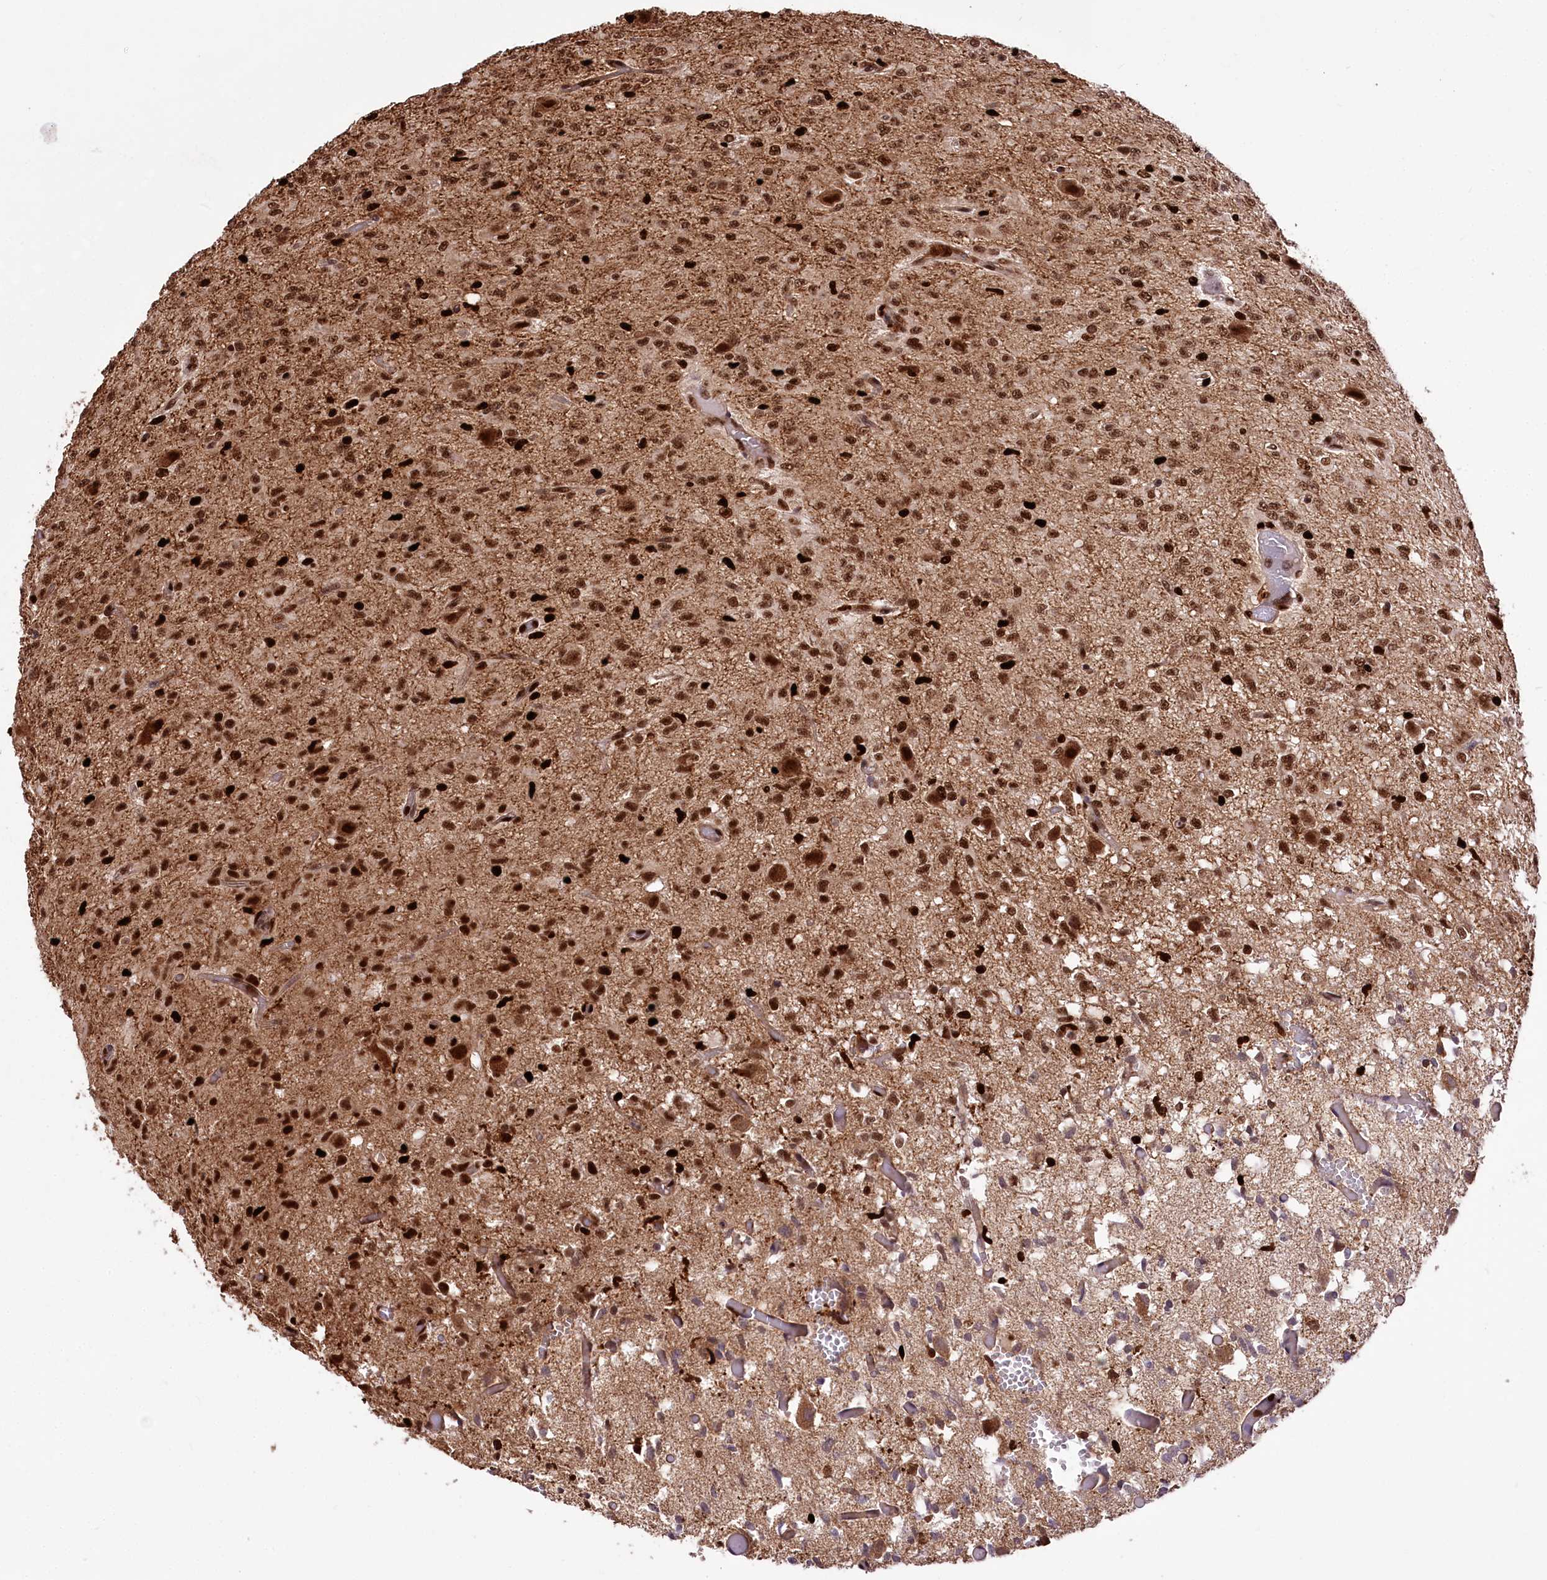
{"staining": {"intensity": "strong", "quantity": ">75%", "location": "nuclear"}, "tissue": "glioma", "cell_type": "Tumor cells", "image_type": "cancer", "snomed": [{"axis": "morphology", "description": "Glioma, malignant, High grade"}, {"axis": "topography", "description": "Brain"}], "caption": "High-power microscopy captured an IHC photomicrograph of malignant high-grade glioma, revealing strong nuclear staining in approximately >75% of tumor cells.", "gene": "FIGN", "patient": {"sex": "female", "age": 59}}